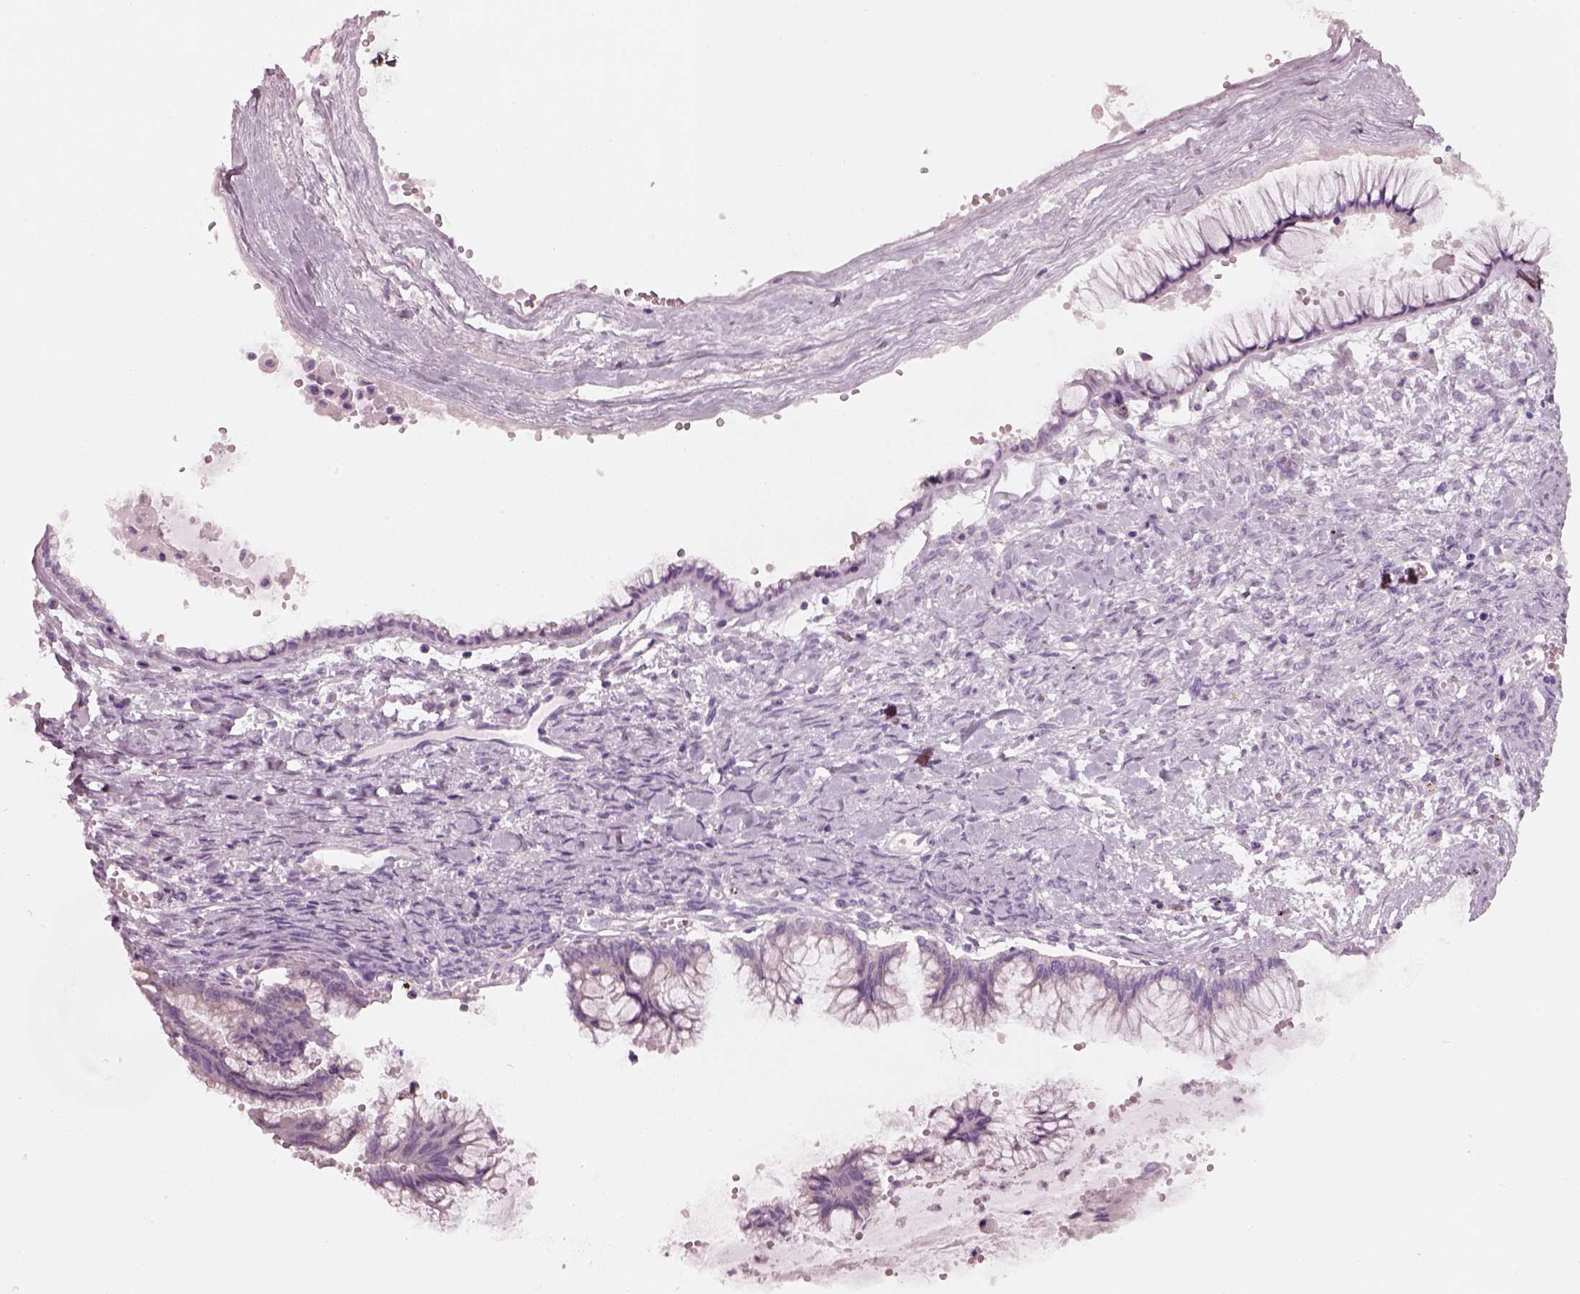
{"staining": {"intensity": "negative", "quantity": "none", "location": "none"}, "tissue": "ovarian cancer", "cell_type": "Tumor cells", "image_type": "cancer", "snomed": [{"axis": "morphology", "description": "Cystadenocarcinoma, mucinous, NOS"}, {"axis": "topography", "description": "Ovary"}], "caption": "Ovarian cancer (mucinous cystadenocarcinoma) was stained to show a protein in brown. There is no significant positivity in tumor cells. (Brightfield microscopy of DAB (3,3'-diaminobenzidine) immunohistochemistry at high magnification).", "gene": "SLC27A2", "patient": {"sex": "female", "age": 67}}